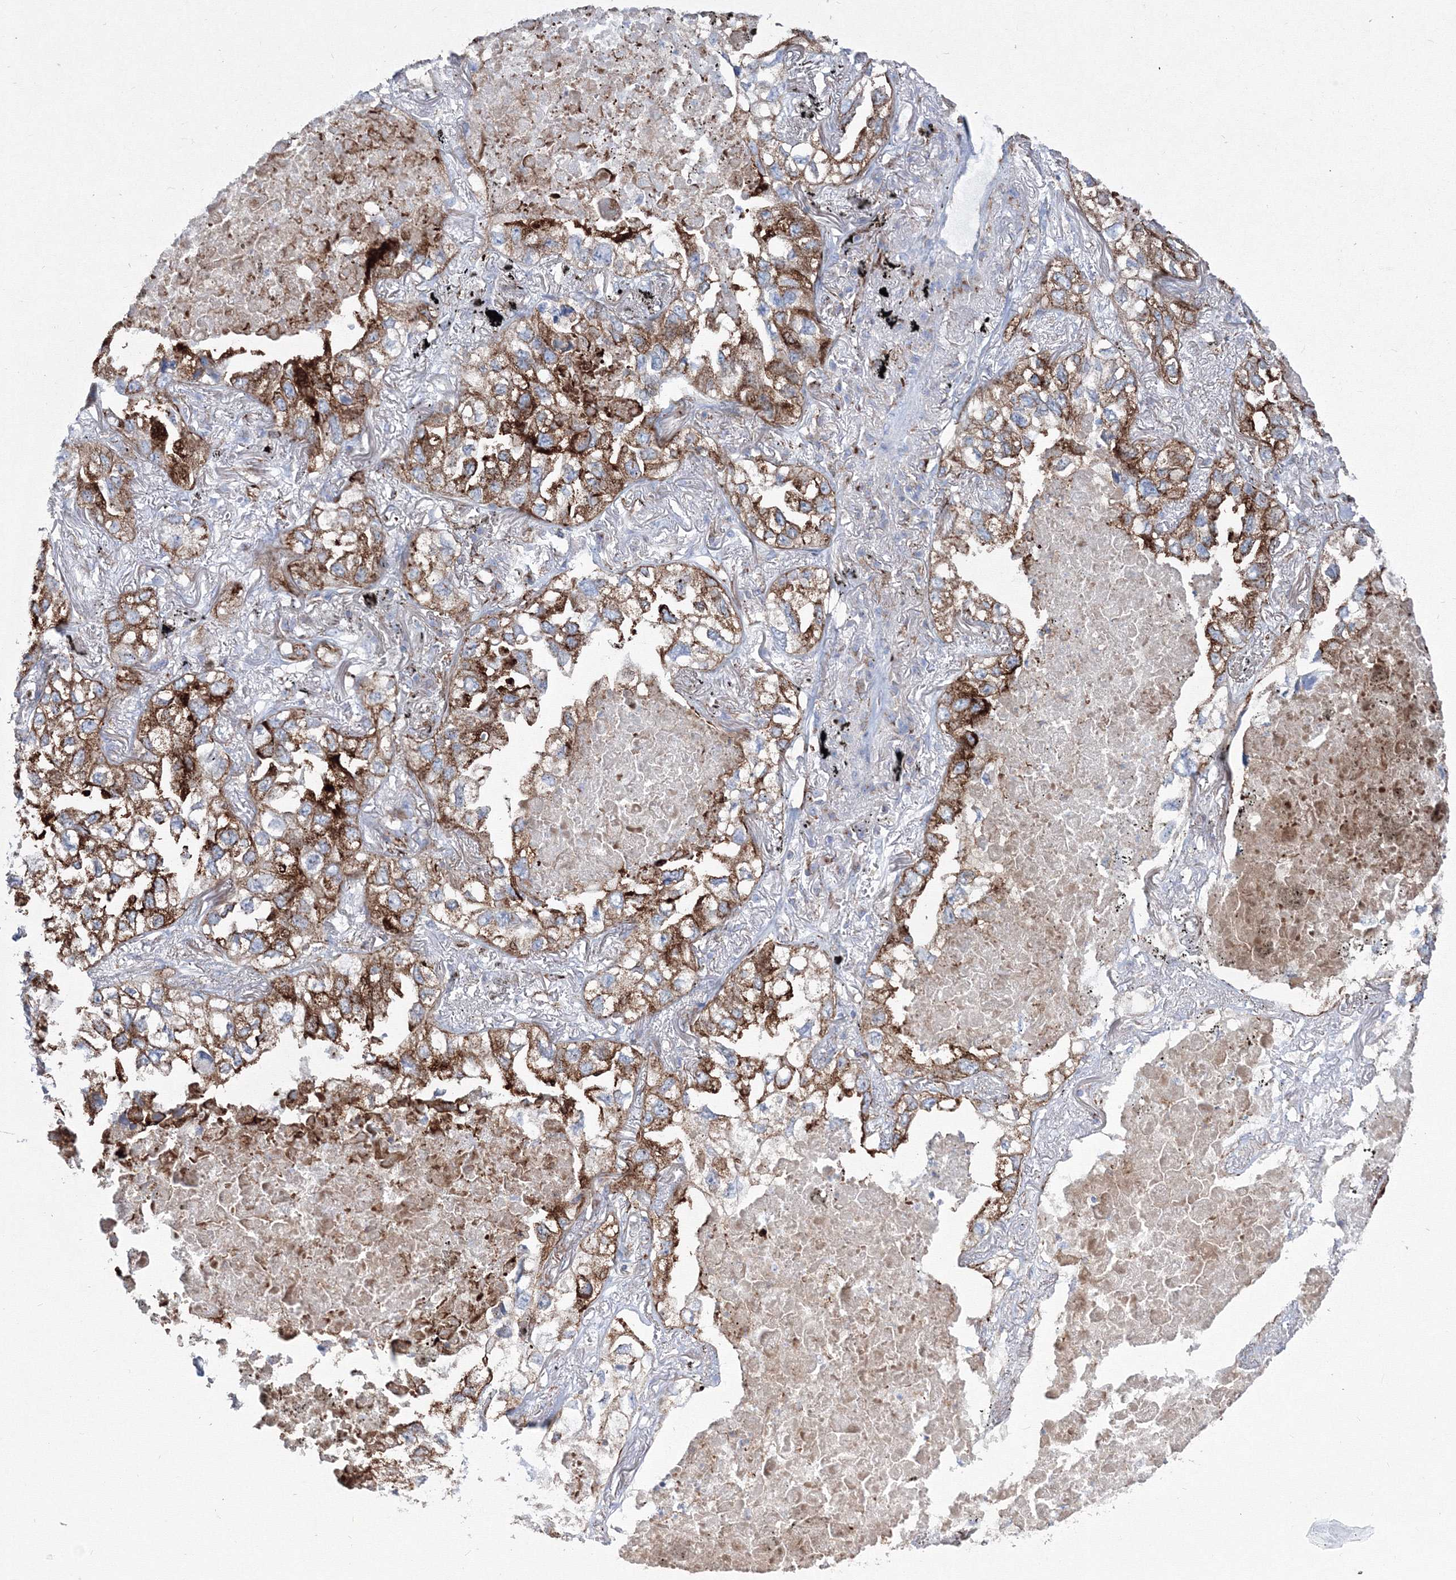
{"staining": {"intensity": "moderate", "quantity": ">75%", "location": "cytoplasmic/membranous"}, "tissue": "lung cancer", "cell_type": "Tumor cells", "image_type": "cancer", "snomed": [{"axis": "morphology", "description": "Adenocarcinoma, NOS"}, {"axis": "topography", "description": "Lung"}], "caption": "A photomicrograph of lung cancer (adenocarcinoma) stained for a protein displays moderate cytoplasmic/membranous brown staining in tumor cells.", "gene": "GPR82", "patient": {"sex": "male", "age": 65}}